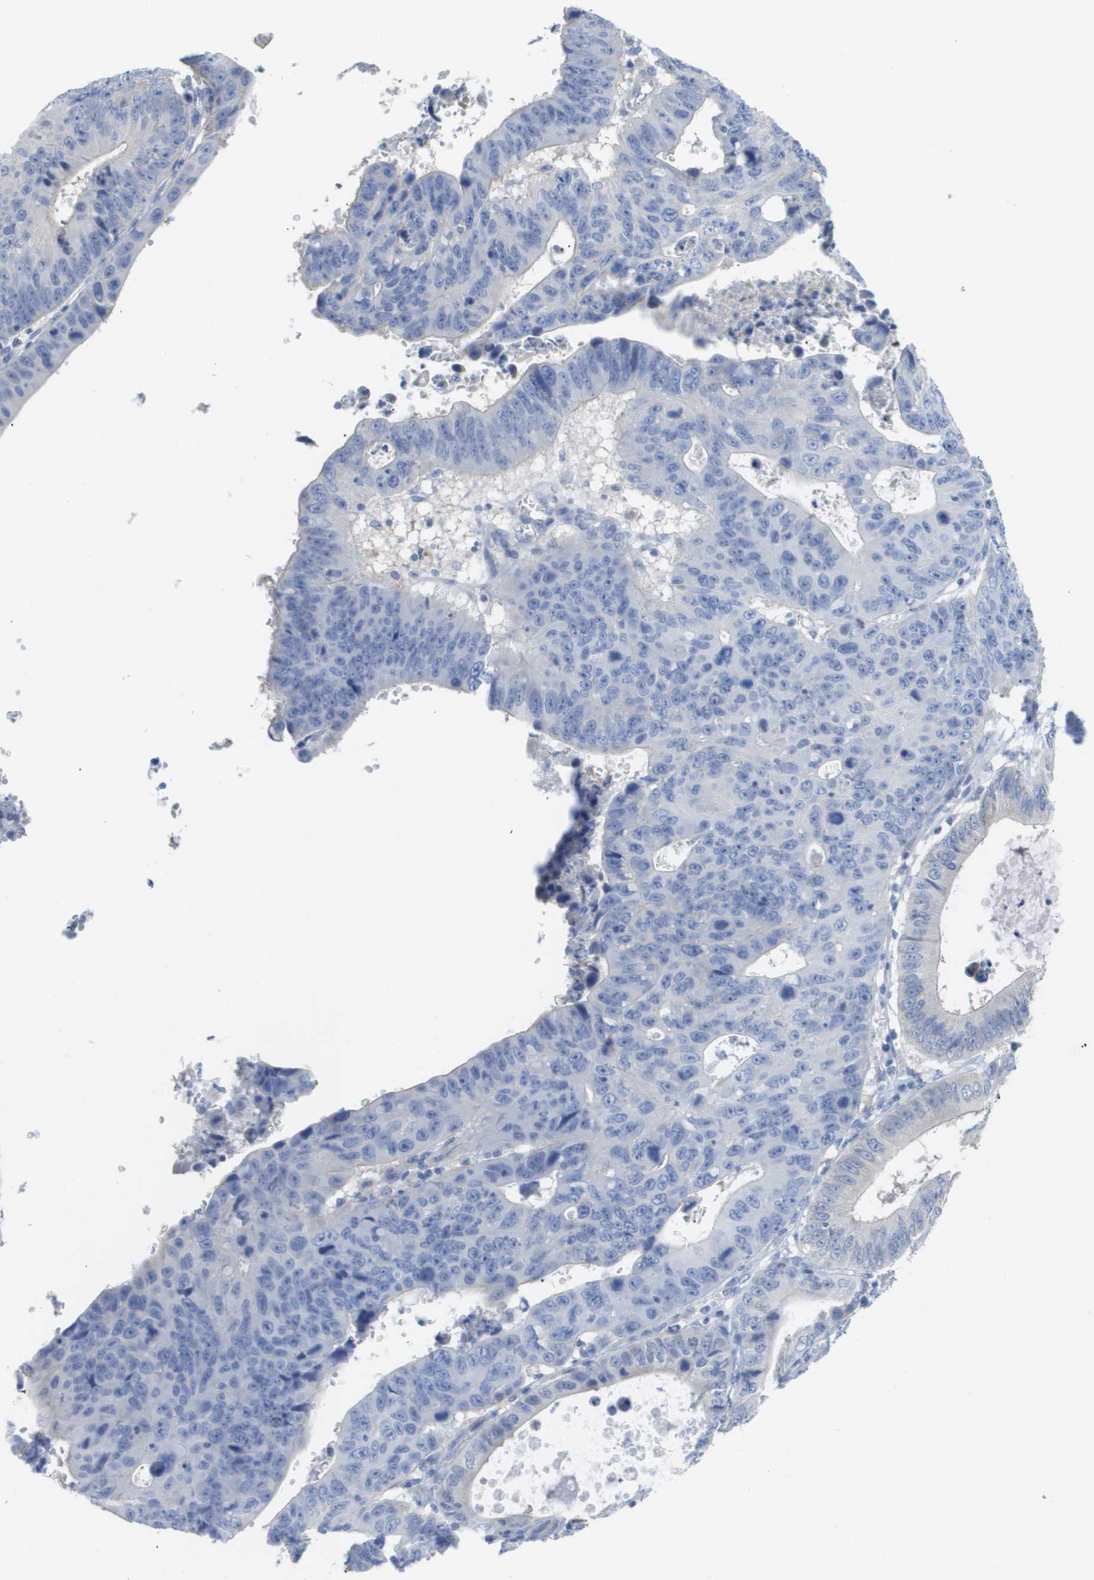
{"staining": {"intensity": "negative", "quantity": "none", "location": "none"}, "tissue": "stomach cancer", "cell_type": "Tumor cells", "image_type": "cancer", "snomed": [{"axis": "morphology", "description": "Adenocarcinoma, NOS"}, {"axis": "topography", "description": "Stomach"}], "caption": "An immunohistochemistry photomicrograph of adenocarcinoma (stomach) is shown. There is no staining in tumor cells of adenocarcinoma (stomach).", "gene": "MYL3", "patient": {"sex": "male", "age": 59}}